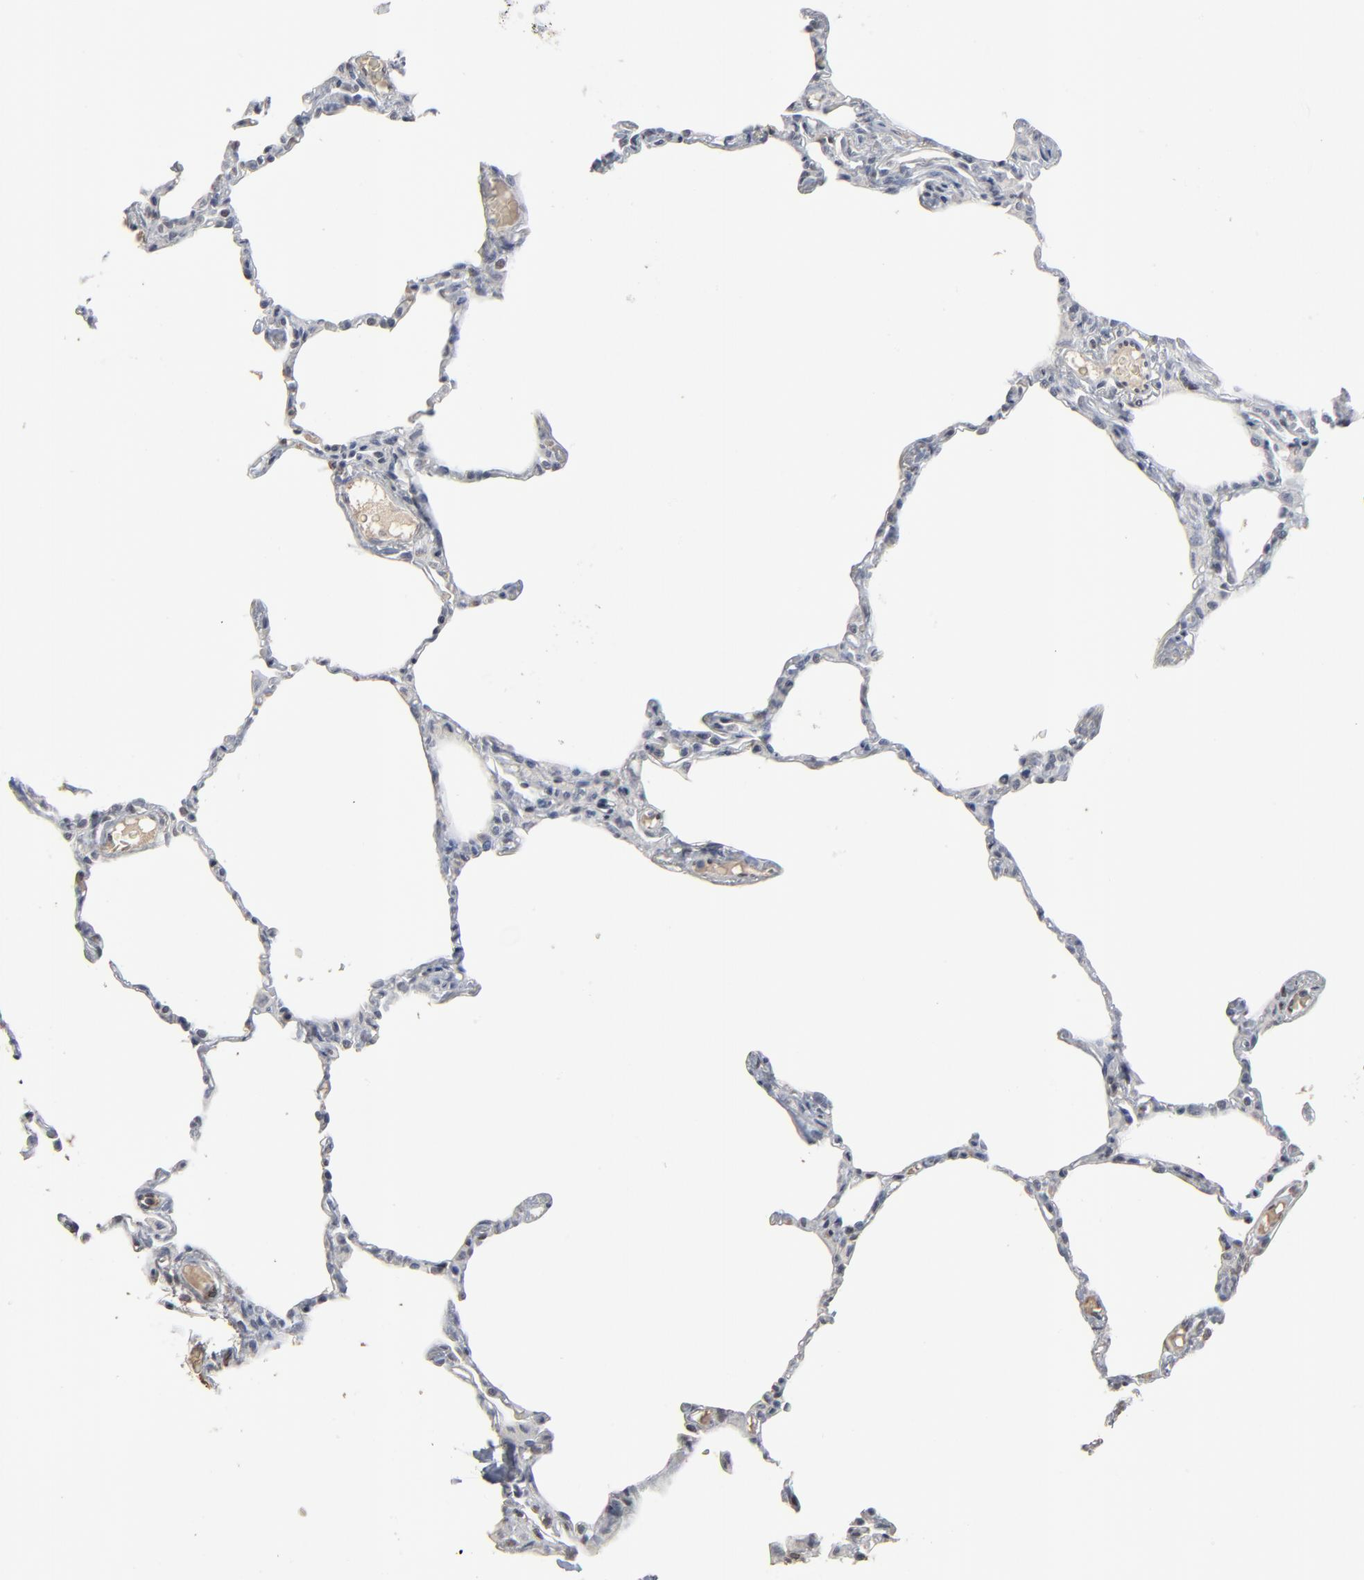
{"staining": {"intensity": "weak", "quantity": "<25%", "location": "nuclear"}, "tissue": "lung", "cell_type": "Alveolar cells", "image_type": "normal", "snomed": [{"axis": "morphology", "description": "Normal tissue, NOS"}, {"axis": "topography", "description": "Lung"}], "caption": "A histopathology image of lung stained for a protein reveals no brown staining in alveolar cells.", "gene": "ATF7", "patient": {"sex": "female", "age": 49}}